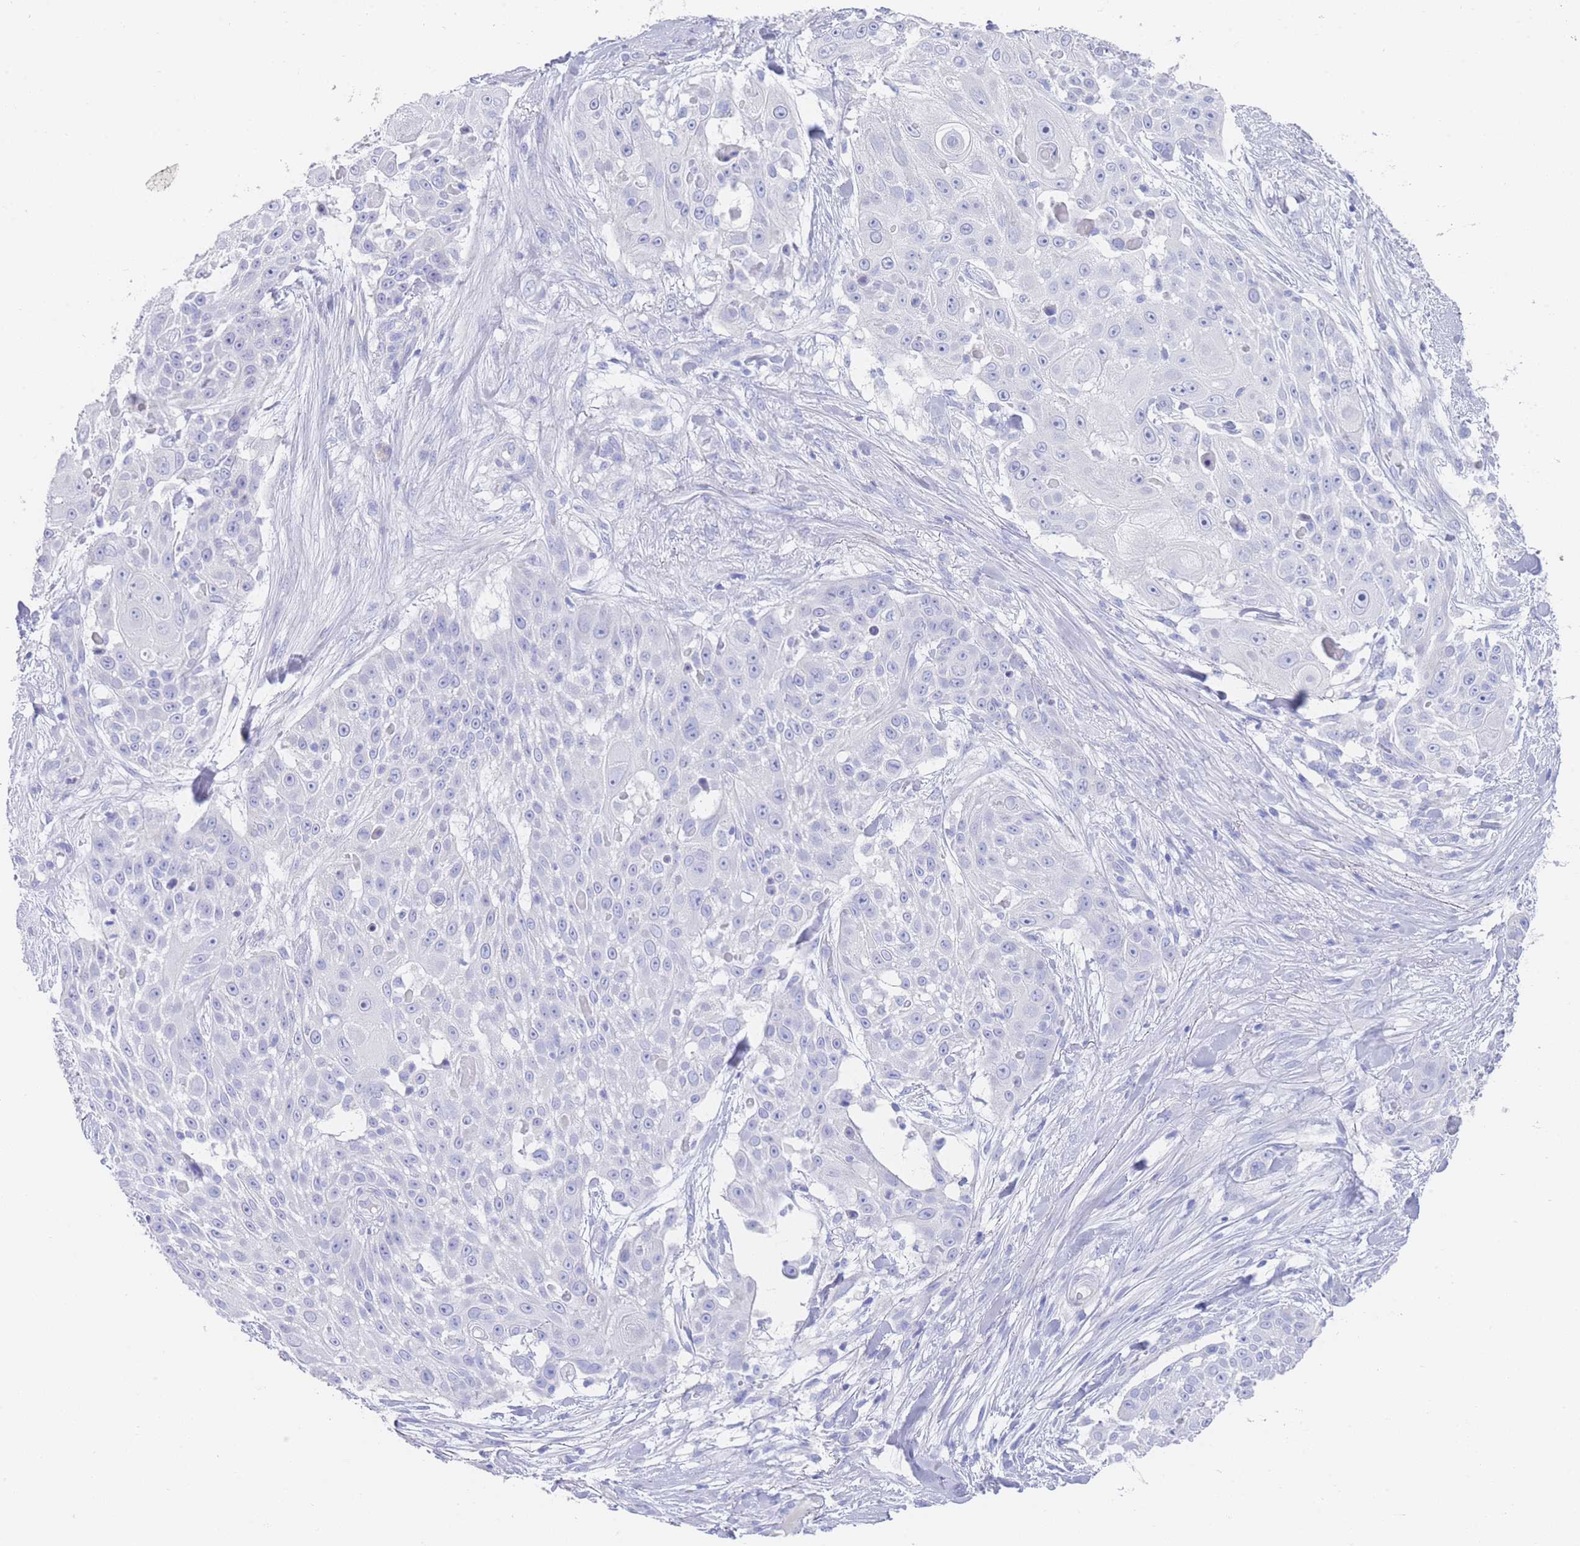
{"staining": {"intensity": "negative", "quantity": "none", "location": "none"}, "tissue": "skin cancer", "cell_type": "Tumor cells", "image_type": "cancer", "snomed": [{"axis": "morphology", "description": "Squamous cell carcinoma, NOS"}, {"axis": "topography", "description": "Skin"}], "caption": "An IHC micrograph of skin cancer (squamous cell carcinoma) is shown. There is no staining in tumor cells of skin cancer (squamous cell carcinoma).", "gene": "LRRC37A", "patient": {"sex": "female", "age": 86}}